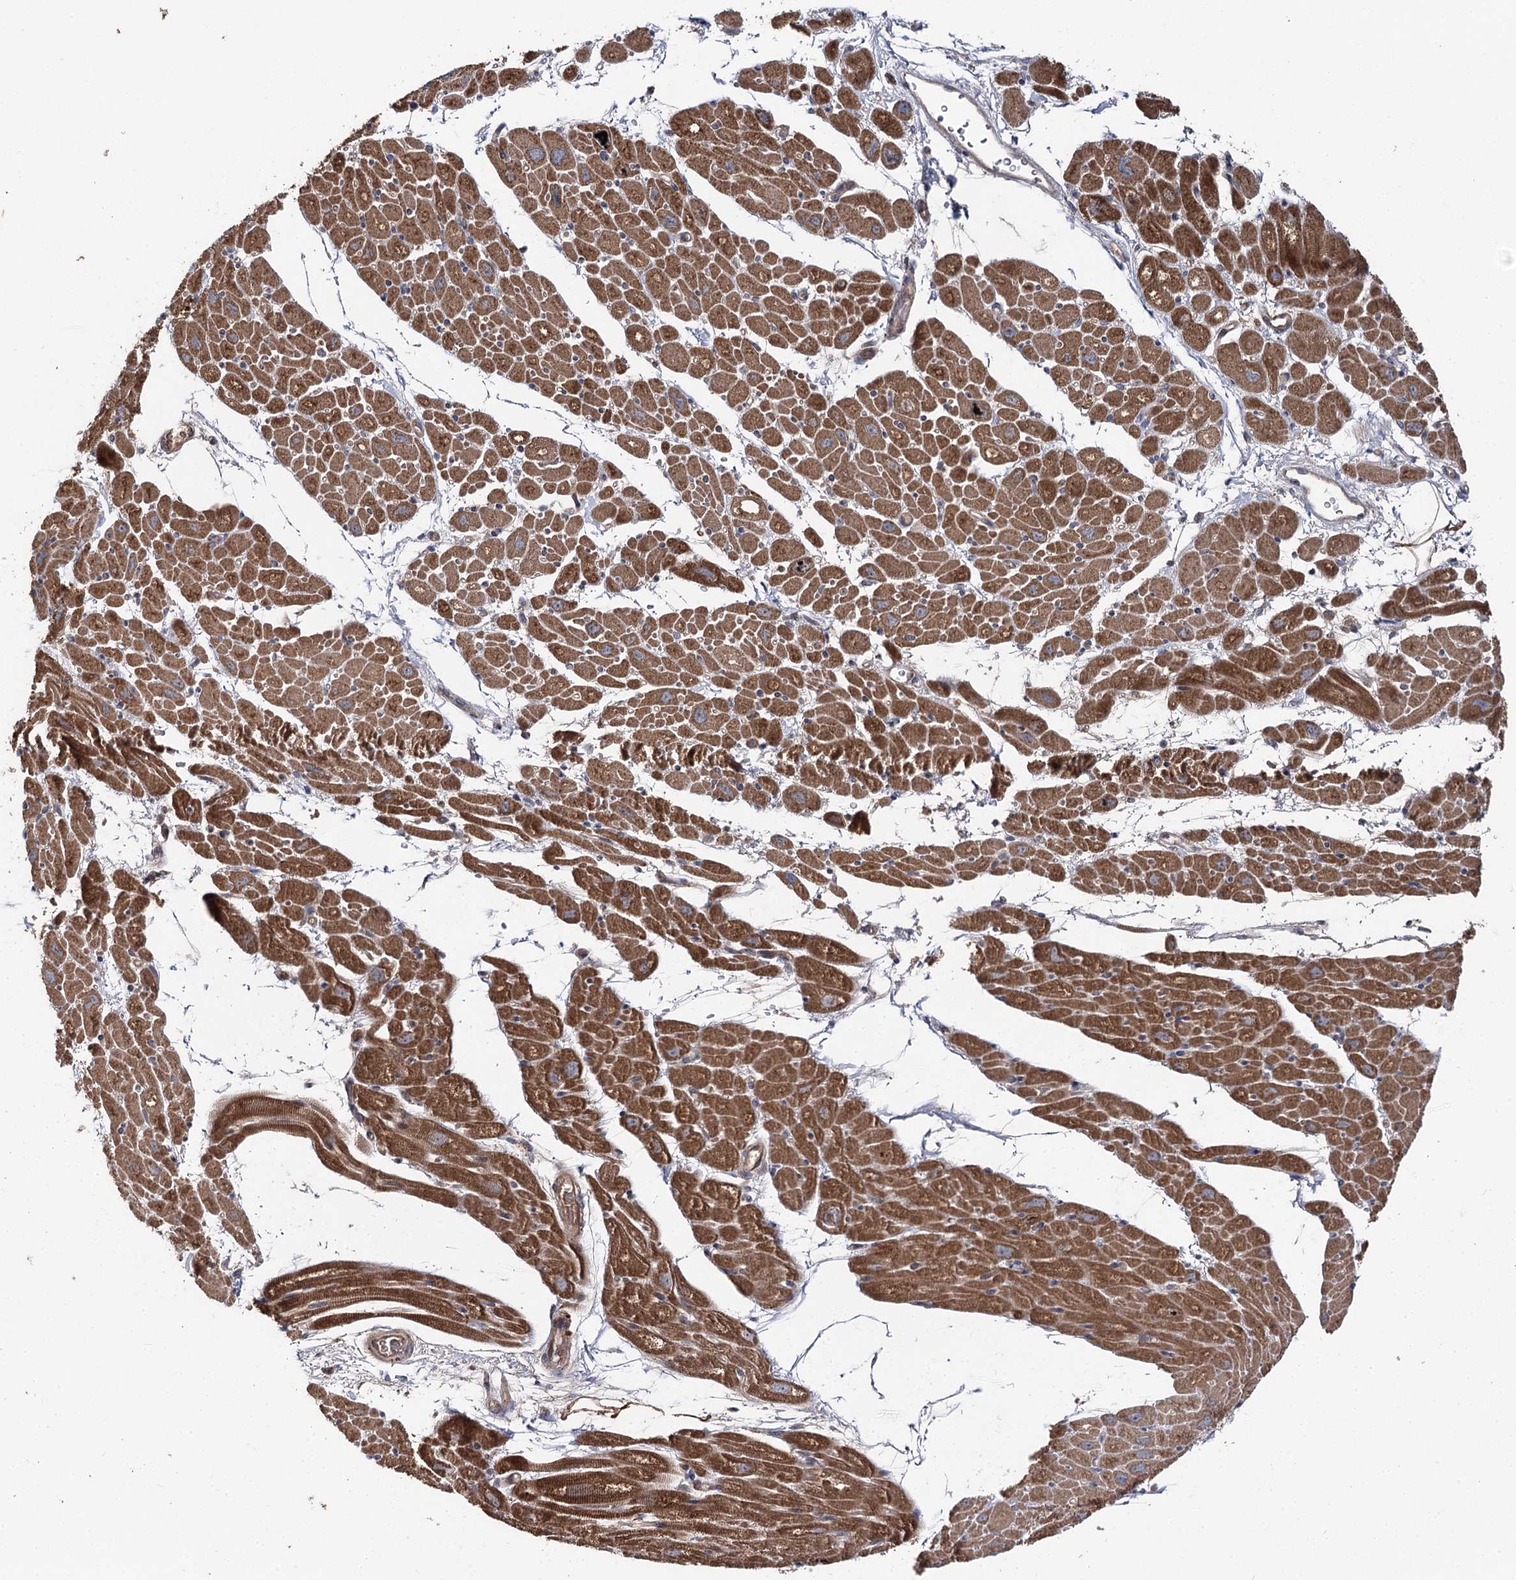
{"staining": {"intensity": "strong", "quantity": ">75%", "location": "cytoplasmic/membranous"}, "tissue": "heart muscle", "cell_type": "Cardiomyocytes", "image_type": "normal", "snomed": [{"axis": "morphology", "description": "Normal tissue, NOS"}, {"axis": "topography", "description": "Heart"}], "caption": "Immunohistochemical staining of normal human heart muscle reveals >75% levels of strong cytoplasmic/membranous protein positivity in about >75% of cardiomyocytes. Nuclei are stained in blue.", "gene": "MSANTD2", "patient": {"sex": "male", "age": 50}}